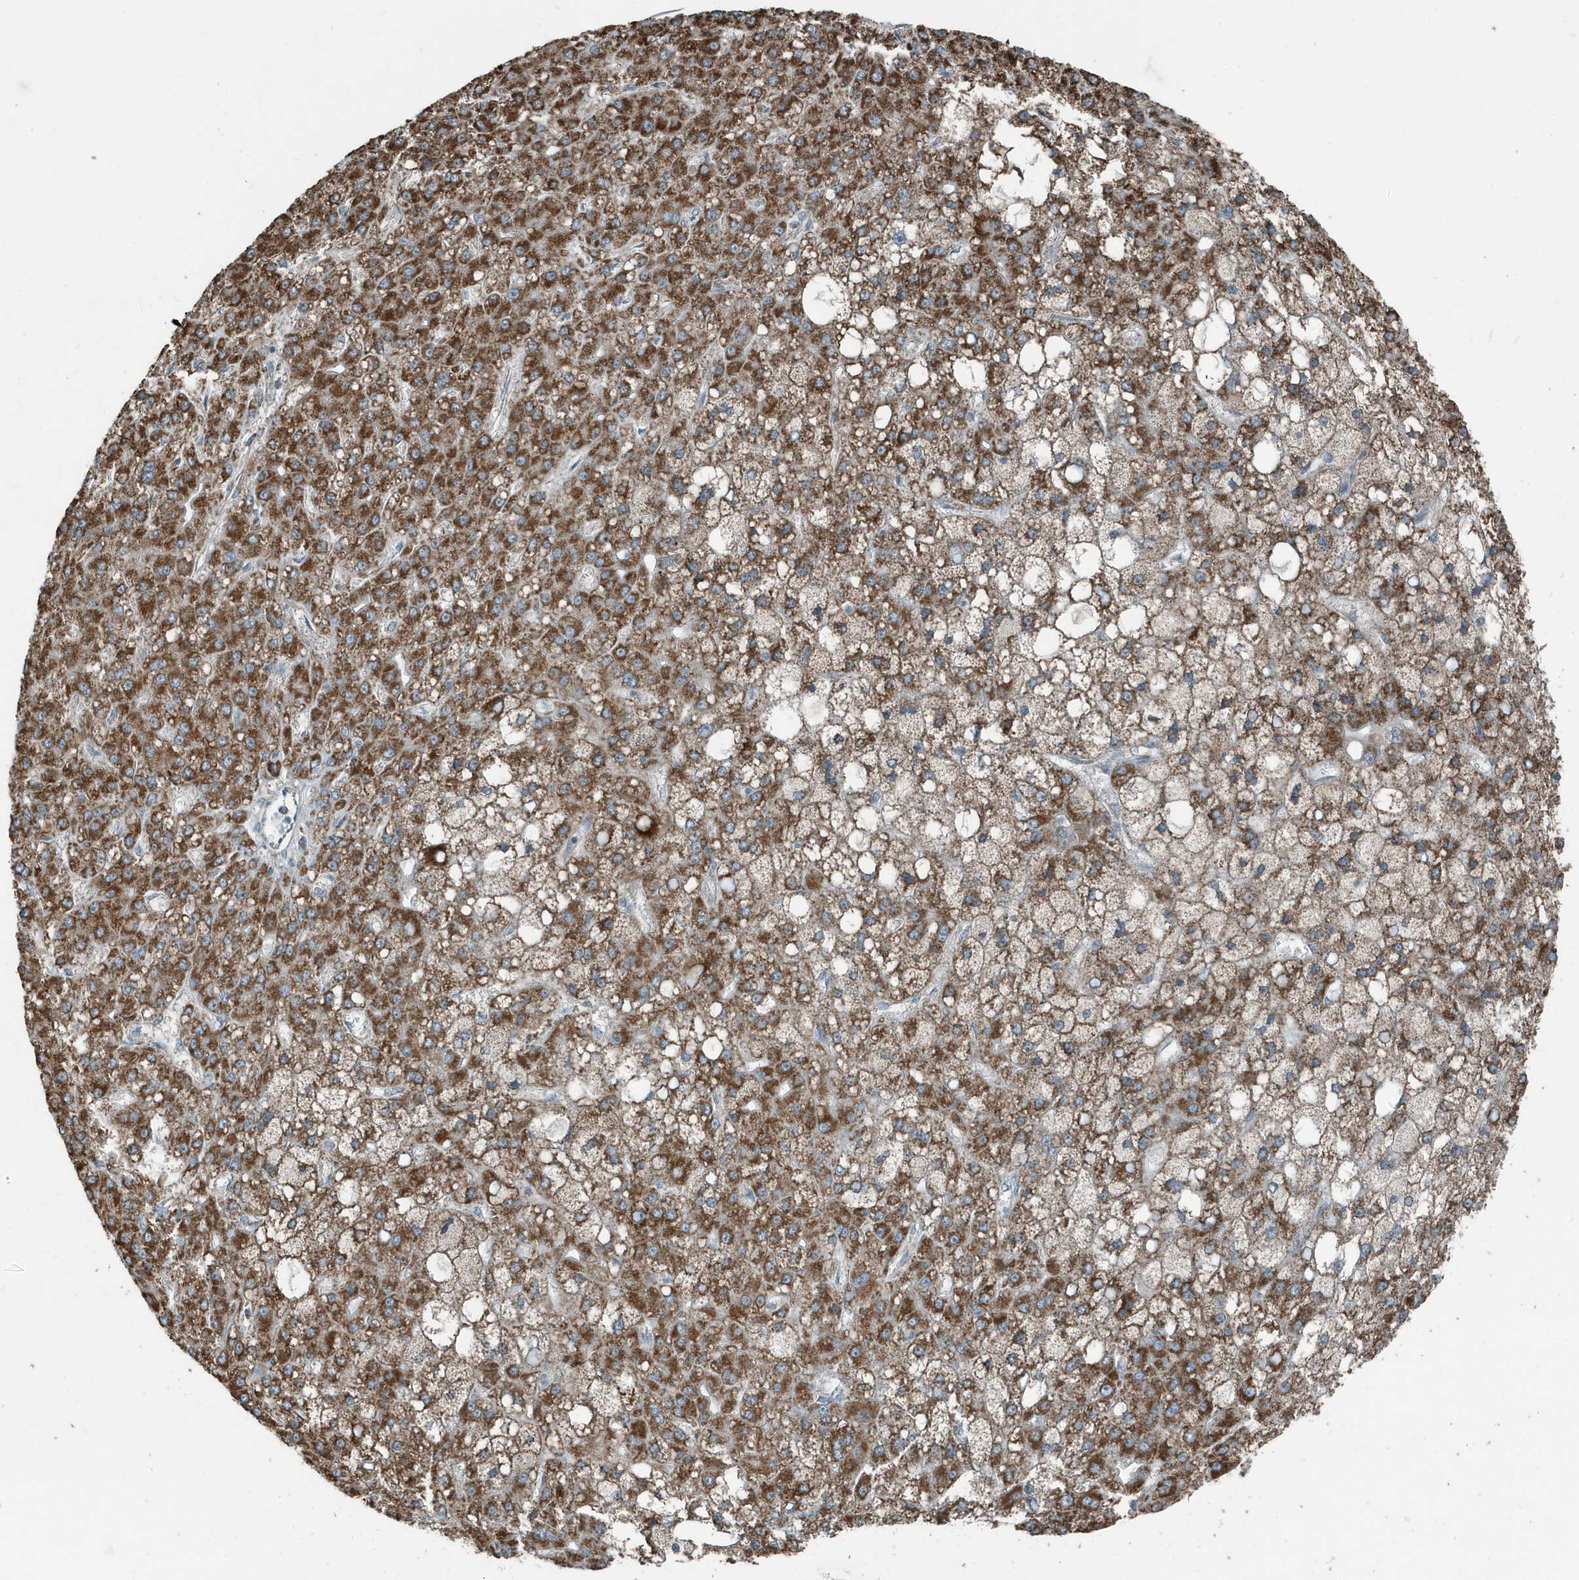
{"staining": {"intensity": "strong", "quantity": ">75%", "location": "cytoplasmic/membranous"}, "tissue": "liver cancer", "cell_type": "Tumor cells", "image_type": "cancer", "snomed": [{"axis": "morphology", "description": "Carcinoma, Hepatocellular, NOS"}, {"axis": "topography", "description": "Liver"}], "caption": "A histopathology image showing strong cytoplasmic/membranous staining in approximately >75% of tumor cells in liver cancer, as visualized by brown immunohistochemical staining.", "gene": "MT-CYB", "patient": {"sex": "male", "age": 67}}